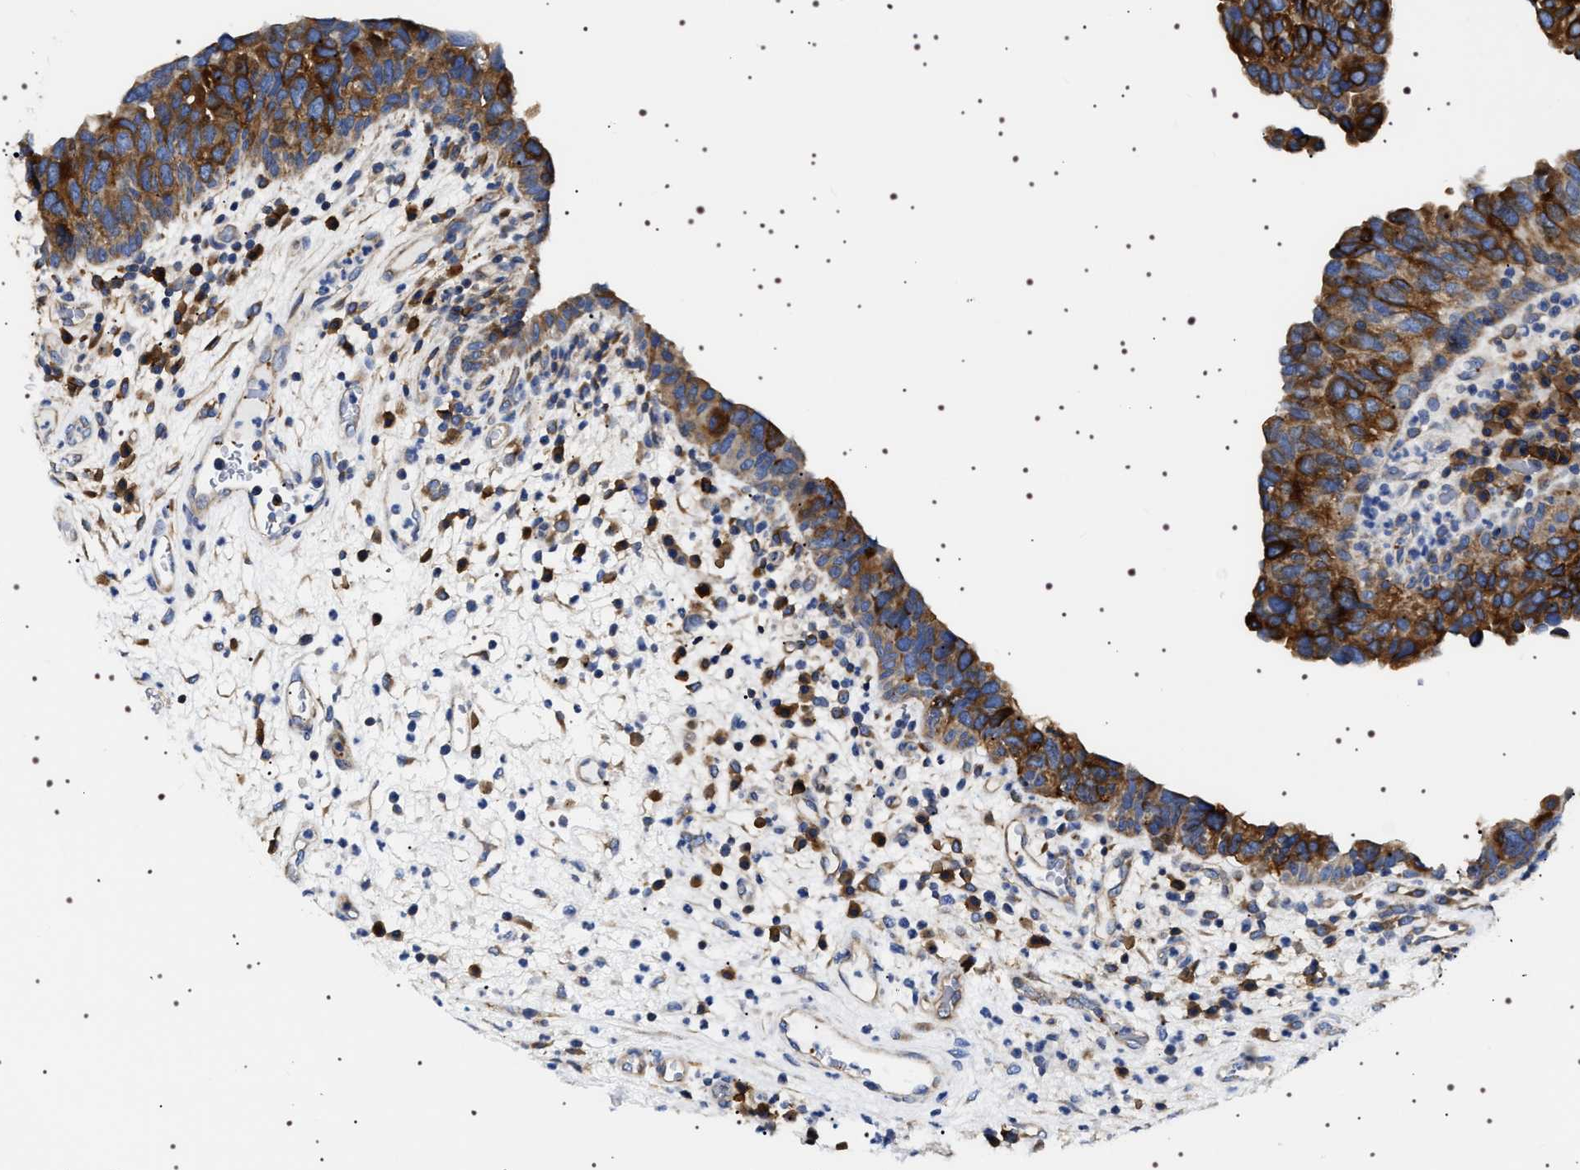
{"staining": {"intensity": "strong", "quantity": ">75%", "location": "cytoplasmic/membranous"}, "tissue": "urothelial cancer", "cell_type": "Tumor cells", "image_type": "cancer", "snomed": [{"axis": "morphology", "description": "Urothelial carcinoma, High grade"}, {"axis": "topography", "description": "Urinary bladder"}], "caption": "This image shows immunohistochemistry staining of high-grade urothelial carcinoma, with high strong cytoplasmic/membranous expression in about >75% of tumor cells.", "gene": "SQLE", "patient": {"sex": "female", "age": 82}}